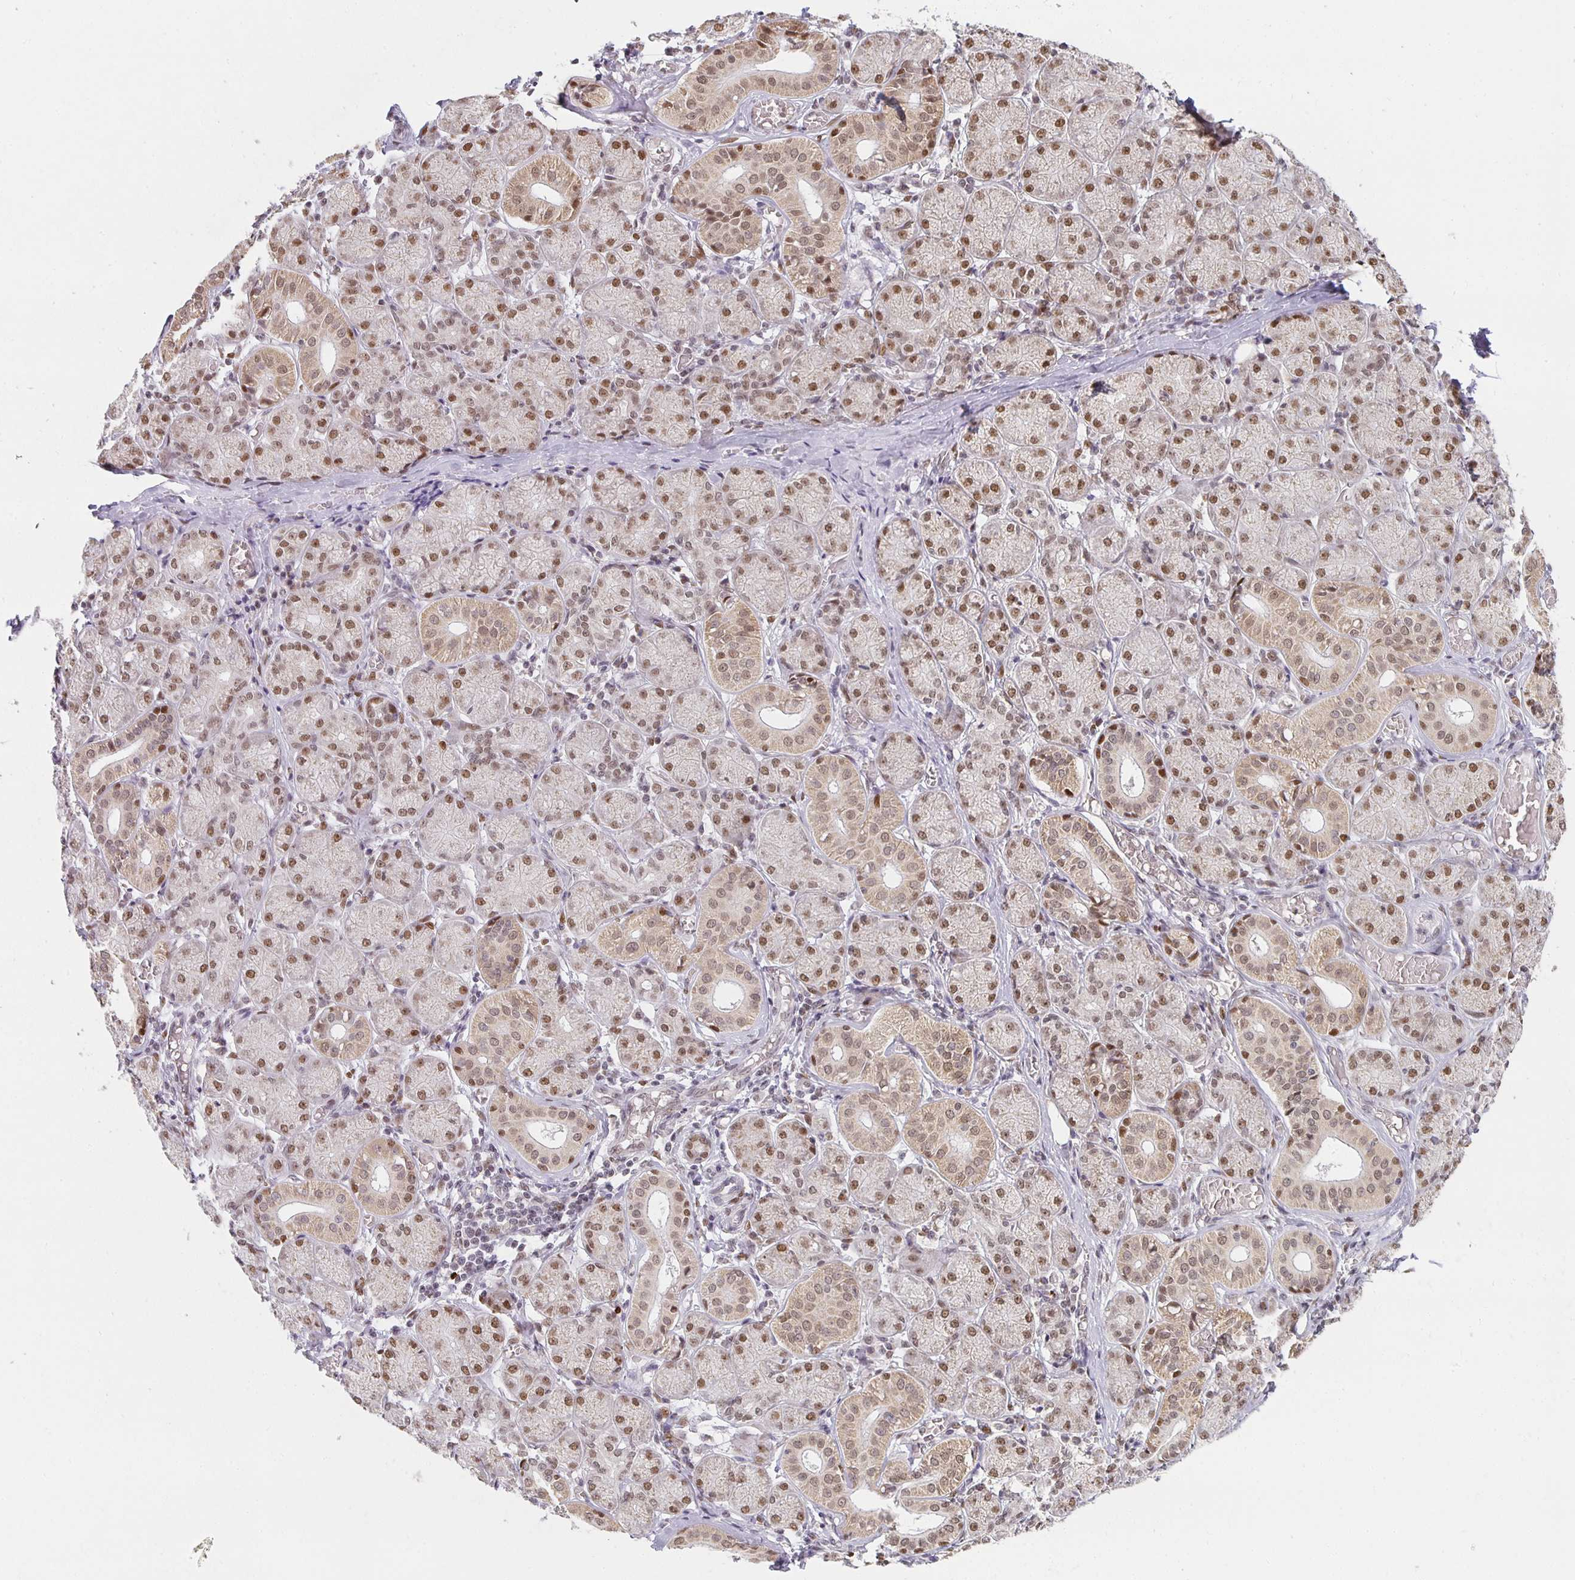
{"staining": {"intensity": "moderate", "quantity": ">75%", "location": "cytoplasmic/membranous,nuclear"}, "tissue": "salivary gland", "cell_type": "Glandular cells", "image_type": "normal", "snomed": [{"axis": "morphology", "description": "Normal tissue, NOS"}, {"axis": "topography", "description": "Salivary gland"}], "caption": "Immunohistochemical staining of unremarkable human salivary gland shows >75% levels of moderate cytoplasmic/membranous,nuclear protein expression in about >75% of glandular cells.", "gene": "SMARCA2", "patient": {"sex": "female", "age": 24}}